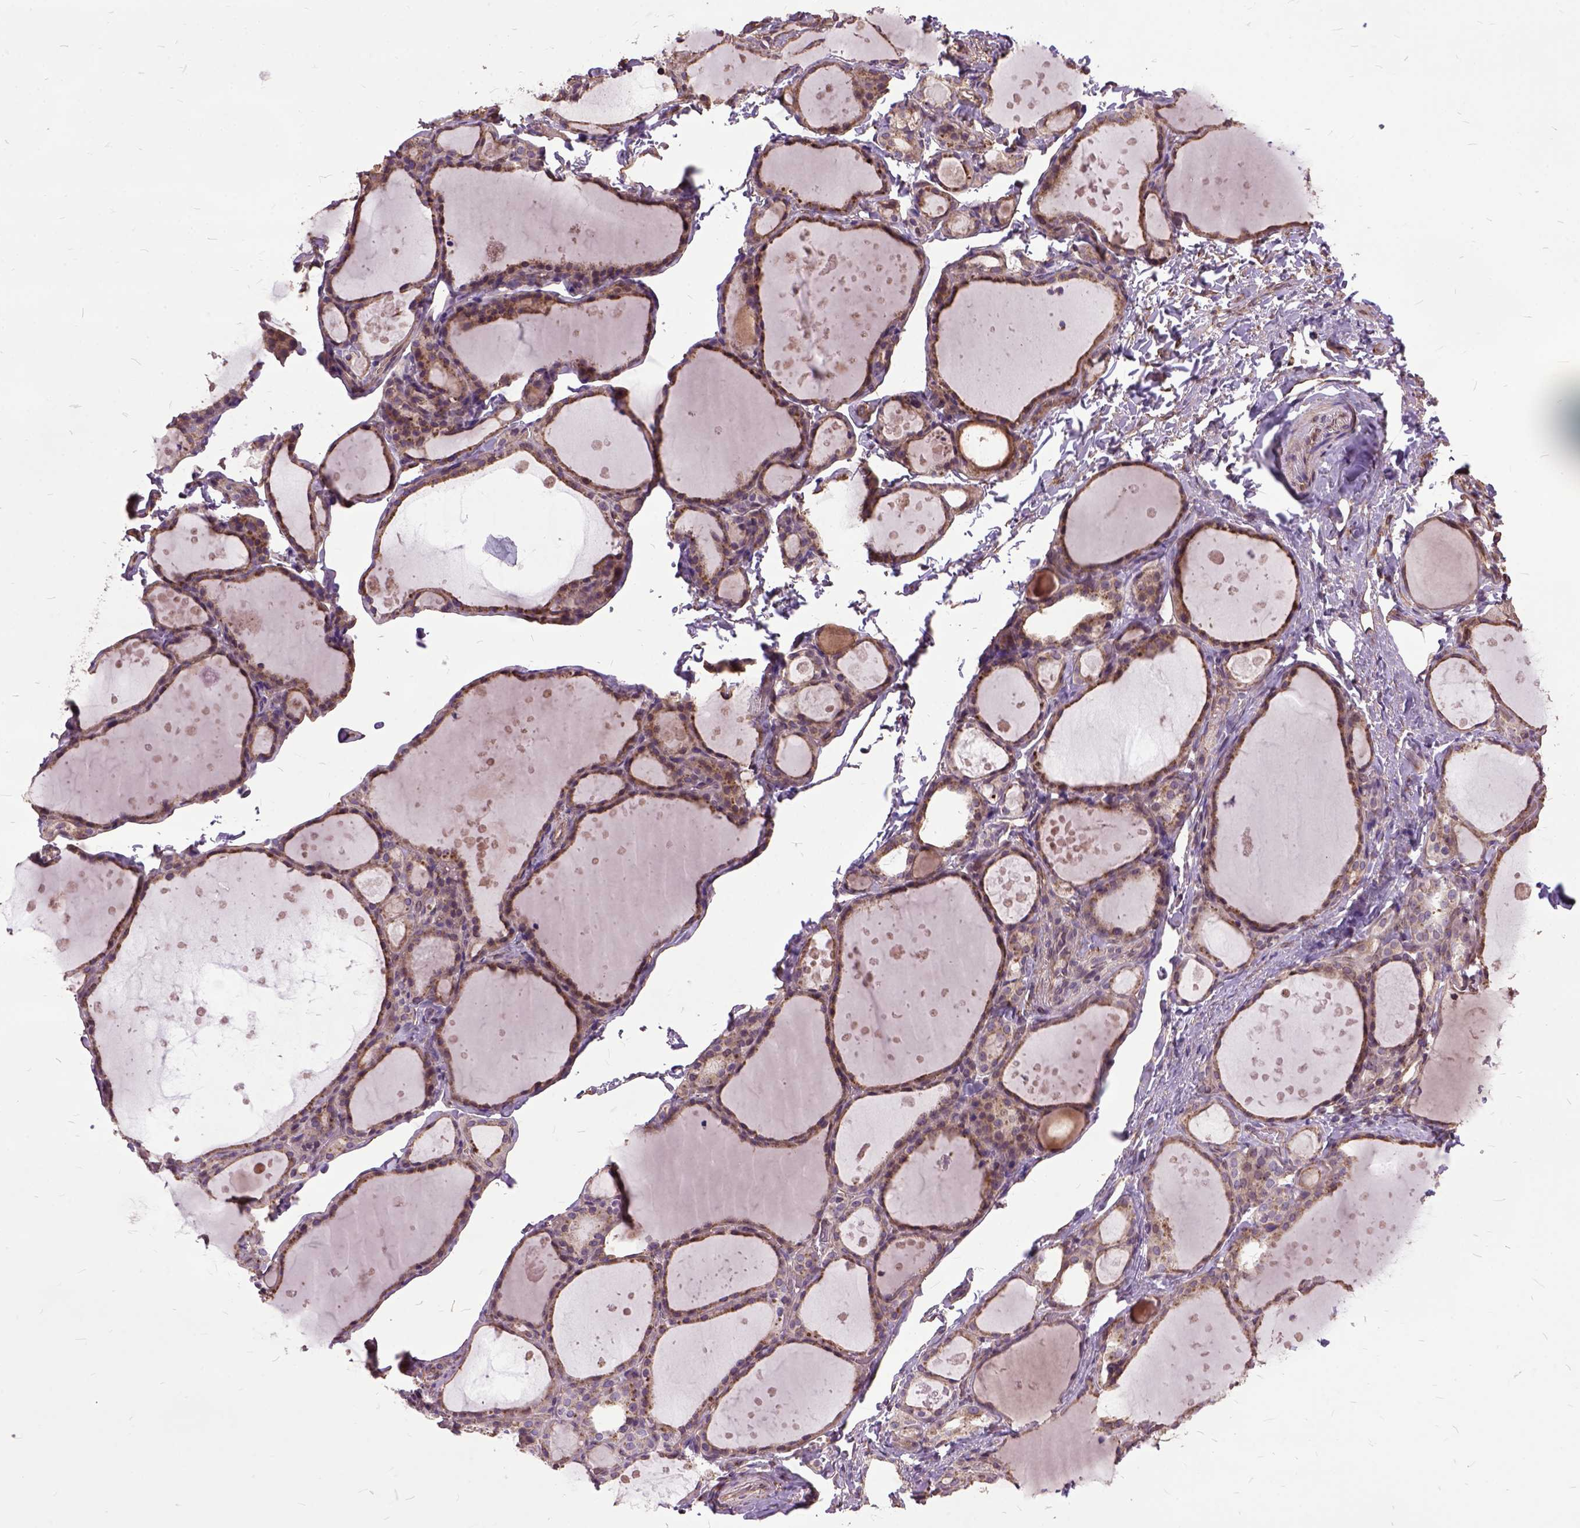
{"staining": {"intensity": "weak", "quantity": ">75%", "location": "cytoplasmic/membranous"}, "tissue": "thyroid gland", "cell_type": "Glandular cells", "image_type": "normal", "snomed": [{"axis": "morphology", "description": "Normal tissue, NOS"}, {"axis": "topography", "description": "Thyroid gland"}], "caption": "Glandular cells display low levels of weak cytoplasmic/membranous positivity in about >75% of cells in normal thyroid gland.", "gene": "AREG", "patient": {"sex": "male", "age": 68}}